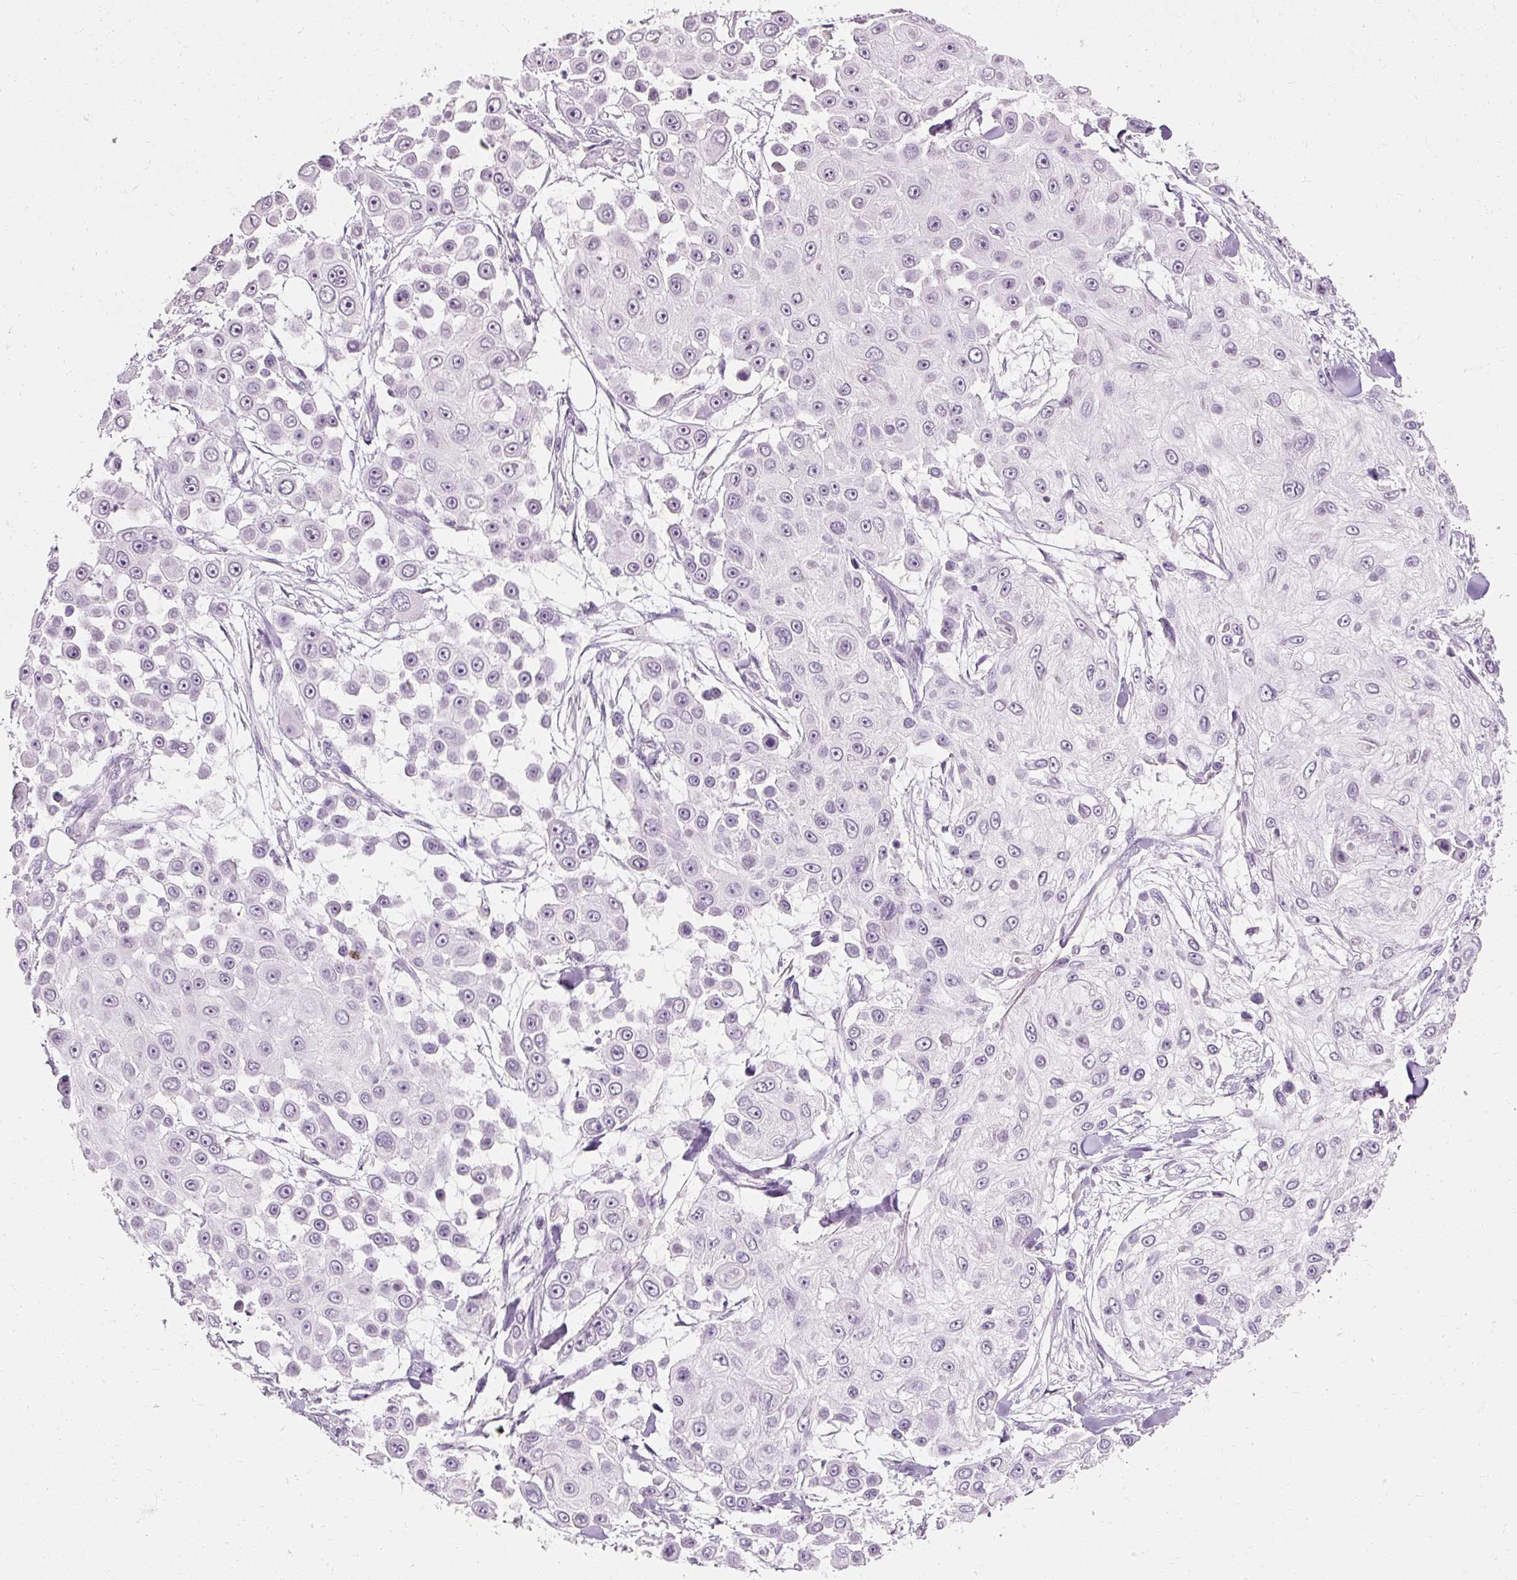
{"staining": {"intensity": "negative", "quantity": "none", "location": "none"}, "tissue": "skin cancer", "cell_type": "Tumor cells", "image_type": "cancer", "snomed": [{"axis": "morphology", "description": "Squamous cell carcinoma, NOS"}, {"axis": "topography", "description": "Skin"}], "caption": "The immunohistochemistry (IHC) image has no significant expression in tumor cells of squamous cell carcinoma (skin) tissue.", "gene": "ELAVL3", "patient": {"sex": "male", "age": 67}}